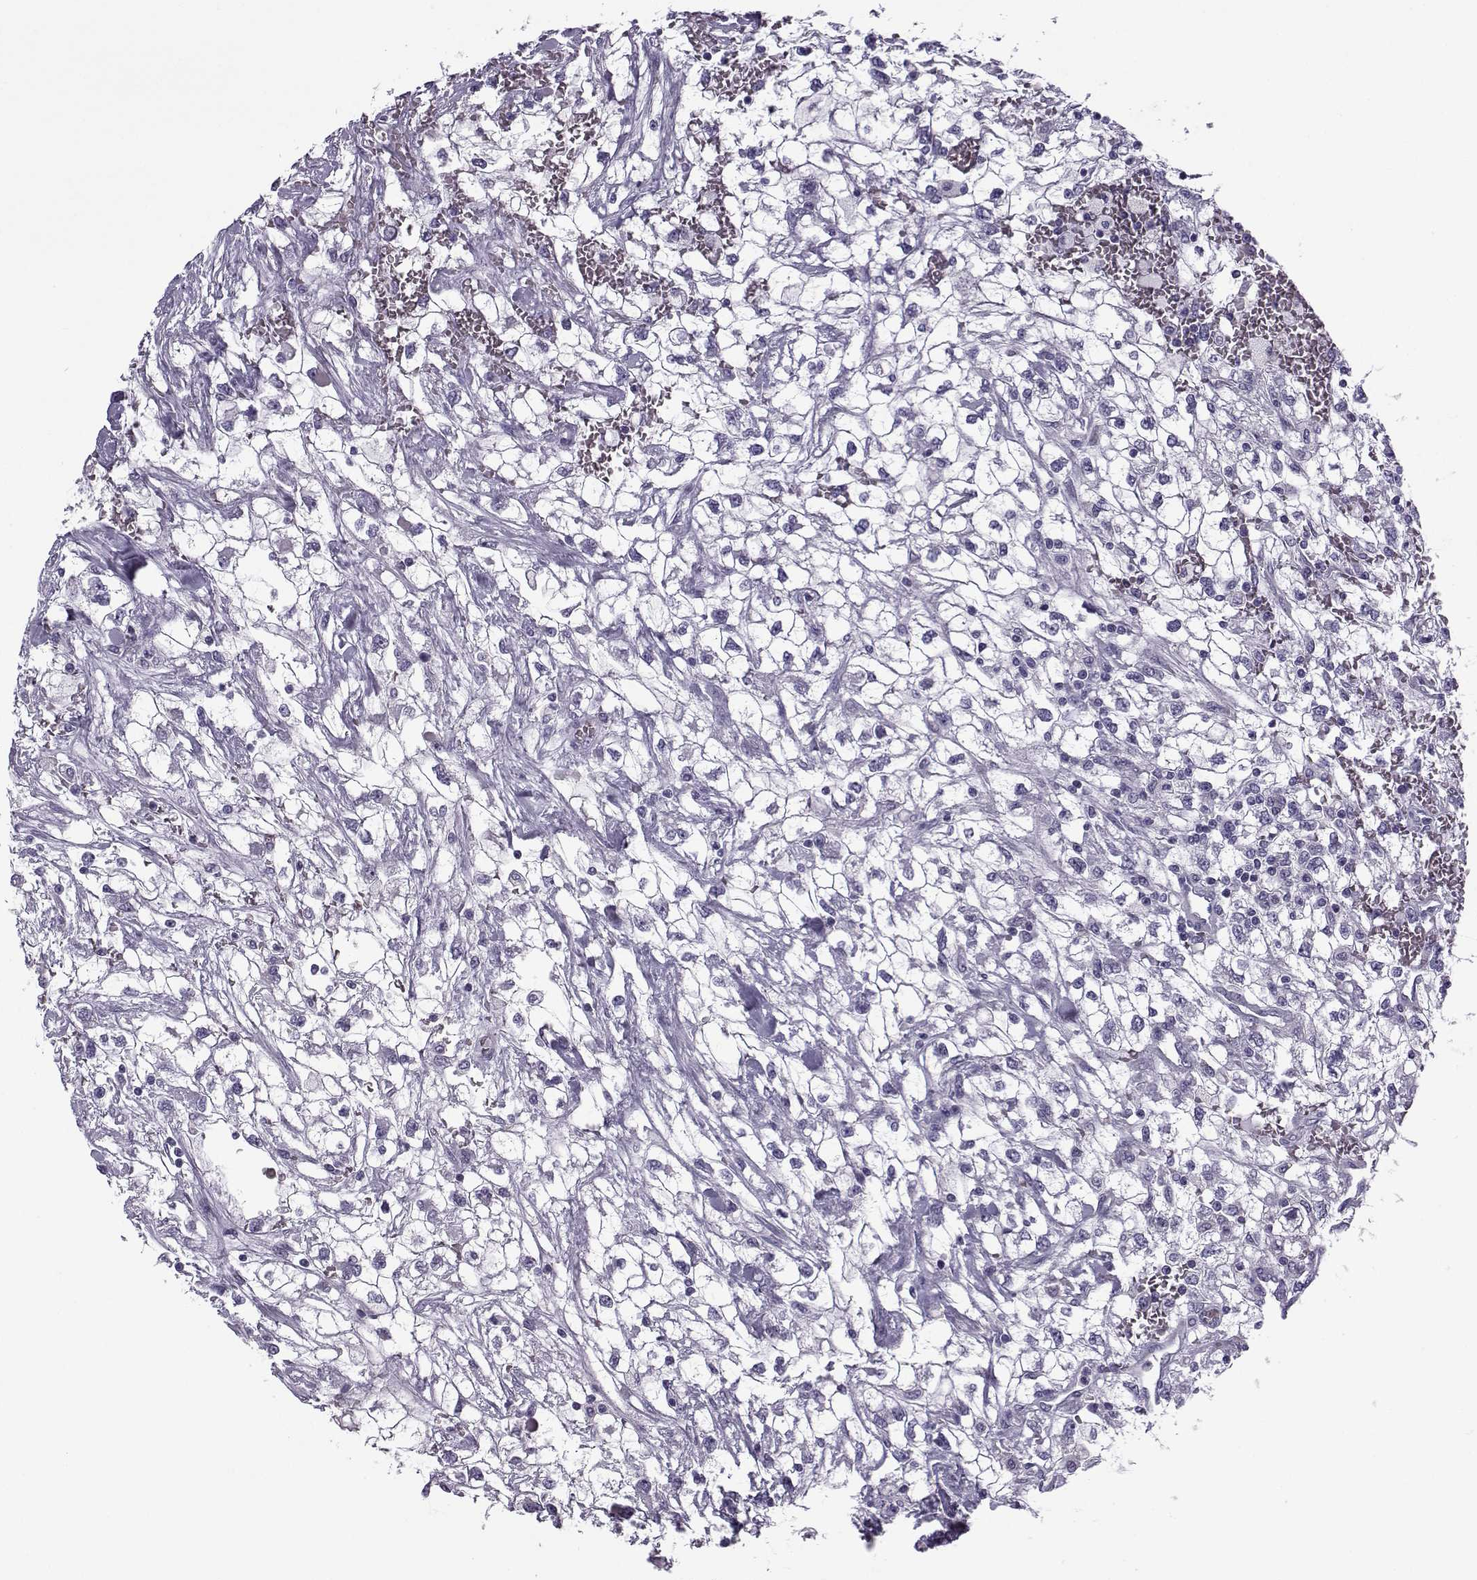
{"staining": {"intensity": "negative", "quantity": "none", "location": "none"}, "tissue": "renal cancer", "cell_type": "Tumor cells", "image_type": "cancer", "snomed": [{"axis": "morphology", "description": "Adenocarcinoma, NOS"}, {"axis": "topography", "description": "Kidney"}], "caption": "This is an immunohistochemistry (IHC) image of human renal cancer. There is no expression in tumor cells.", "gene": "OIP5", "patient": {"sex": "male", "age": 59}}